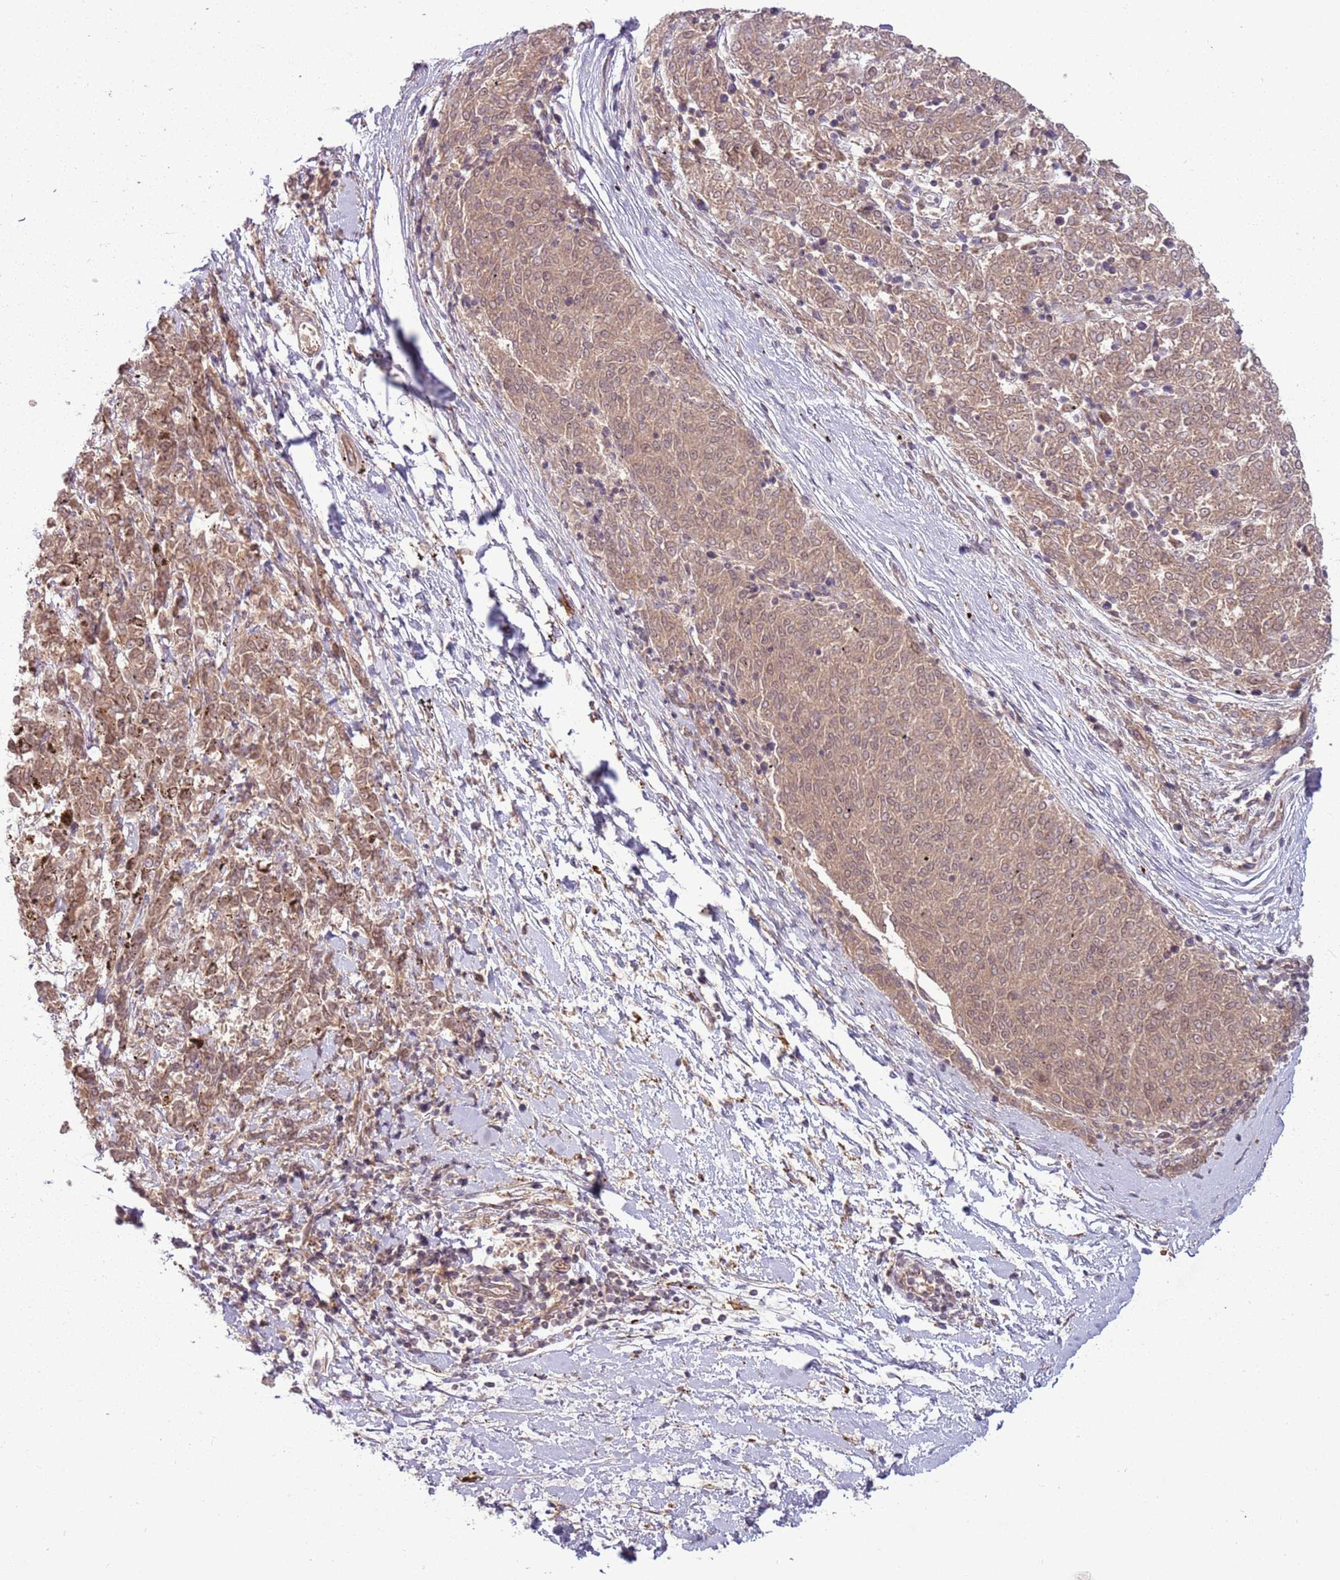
{"staining": {"intensity": "weak", "quantity": ">75%", "location": "cytoplasmic/membranous"}, "tissue": "melanoma", "cell_type": "Tumor cells", "image_type": "cancer", "snomed": [{"axis": "morphology", "description": "Malignant melanoma, NOS"}, {"axis": "topography", "description": "Skin"}], "caption": "Immunohistochemical staining of malignant melanoma demonstrates low levels of weak cytoplasmic/membranous protein staining in about >75% of tumor cells.", "gene": "ADAMTS3", "patient": {"sex": "female", "age": 72}}